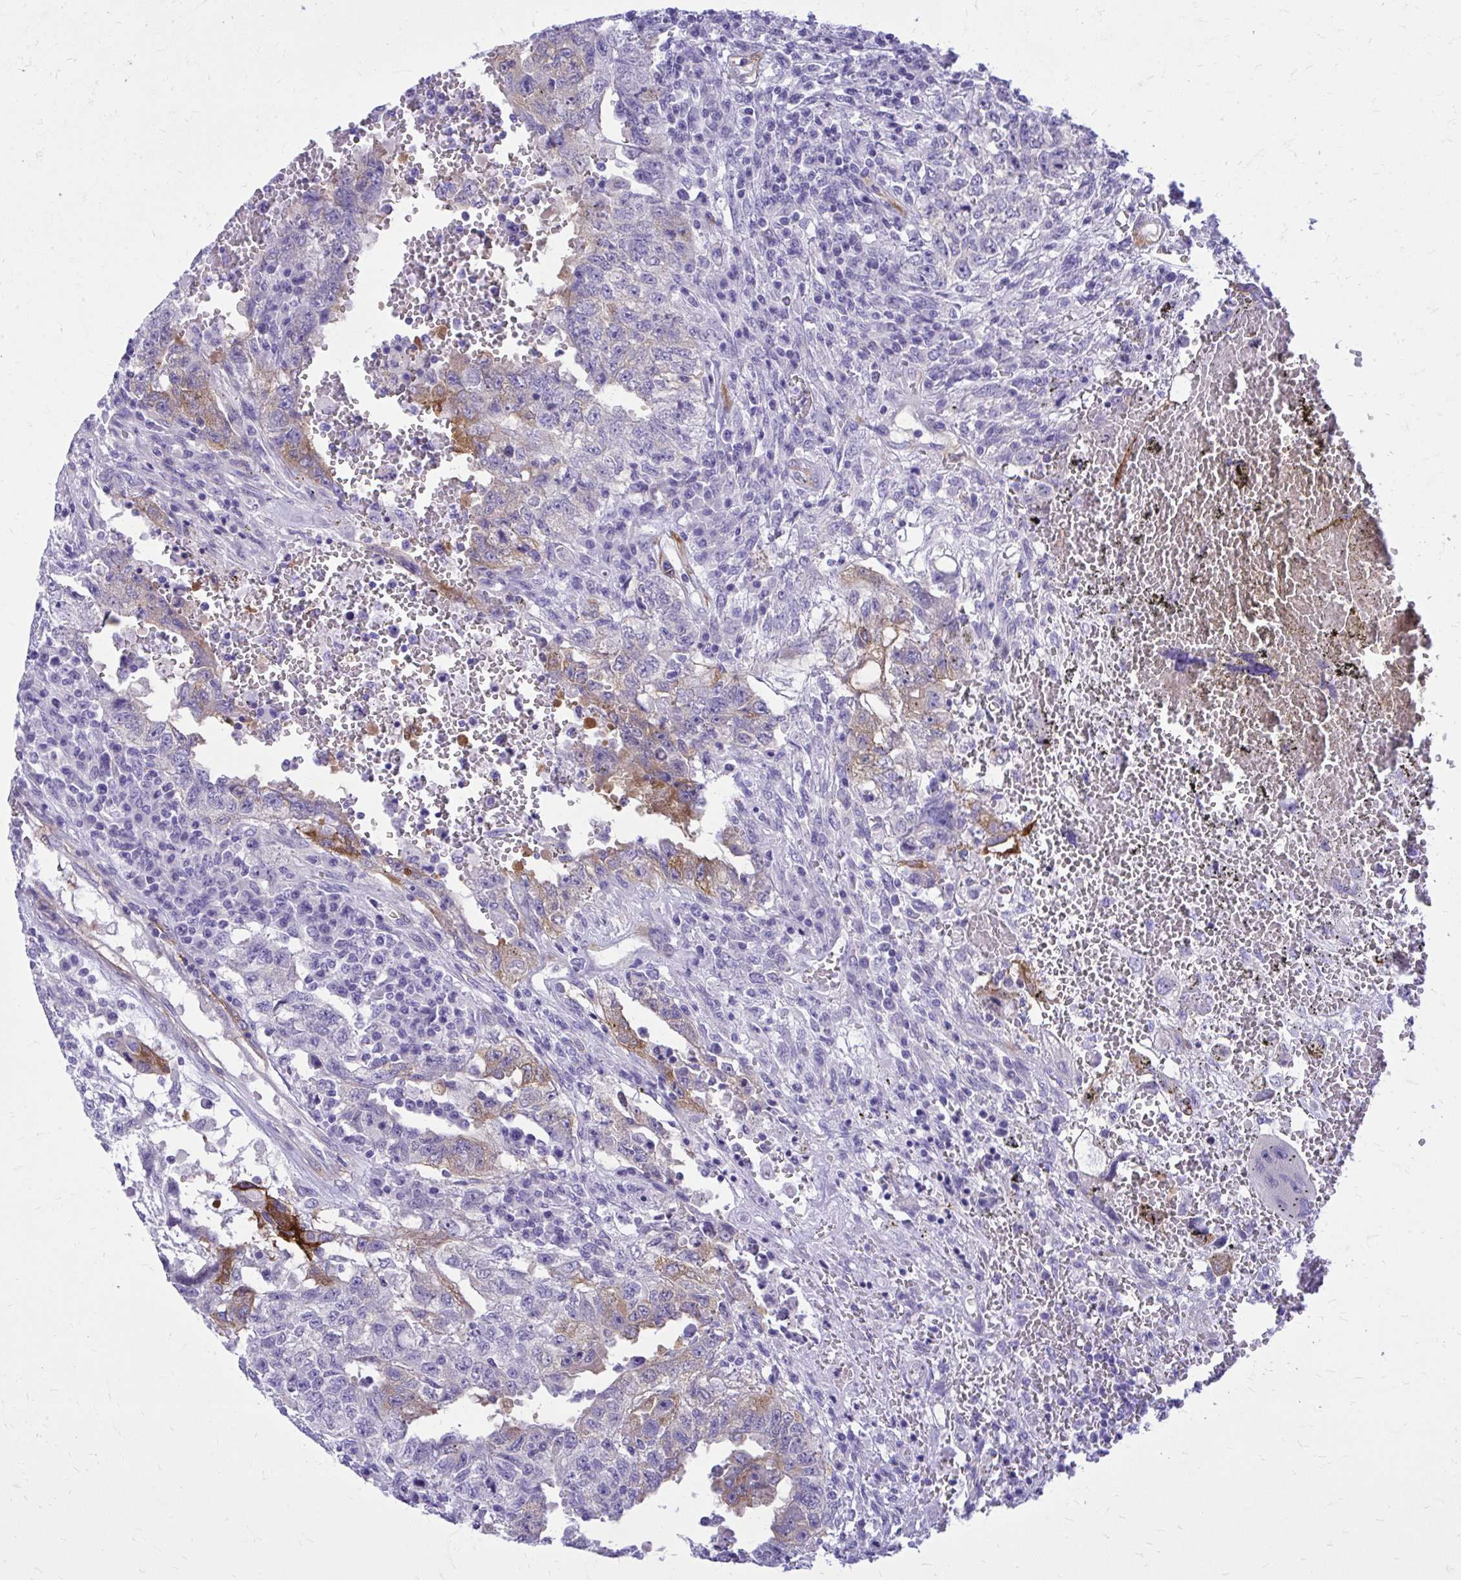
{"staining": {"intensity": "moderate", "quantity": "25%-75%", "location": "cytoplasmic/membranous"}, "tissue": "testis cancer", "cell_type": "Tumor cells", "image_type": "cancer", "snomed": [{"axis": "morphology", "description": "Carcinoma, Embryonal, NOS"}, {"axis": "topography", "description": "Testis"}], "caption": "Immunohistochemical staining of testis cancer demonstrates medium levels of moderate cytoplasmic/membranous positivity in about 25%-75% of tumor cells.", "gene": "EPB41L1", "patient": {"sex": "male", "age": 26}}